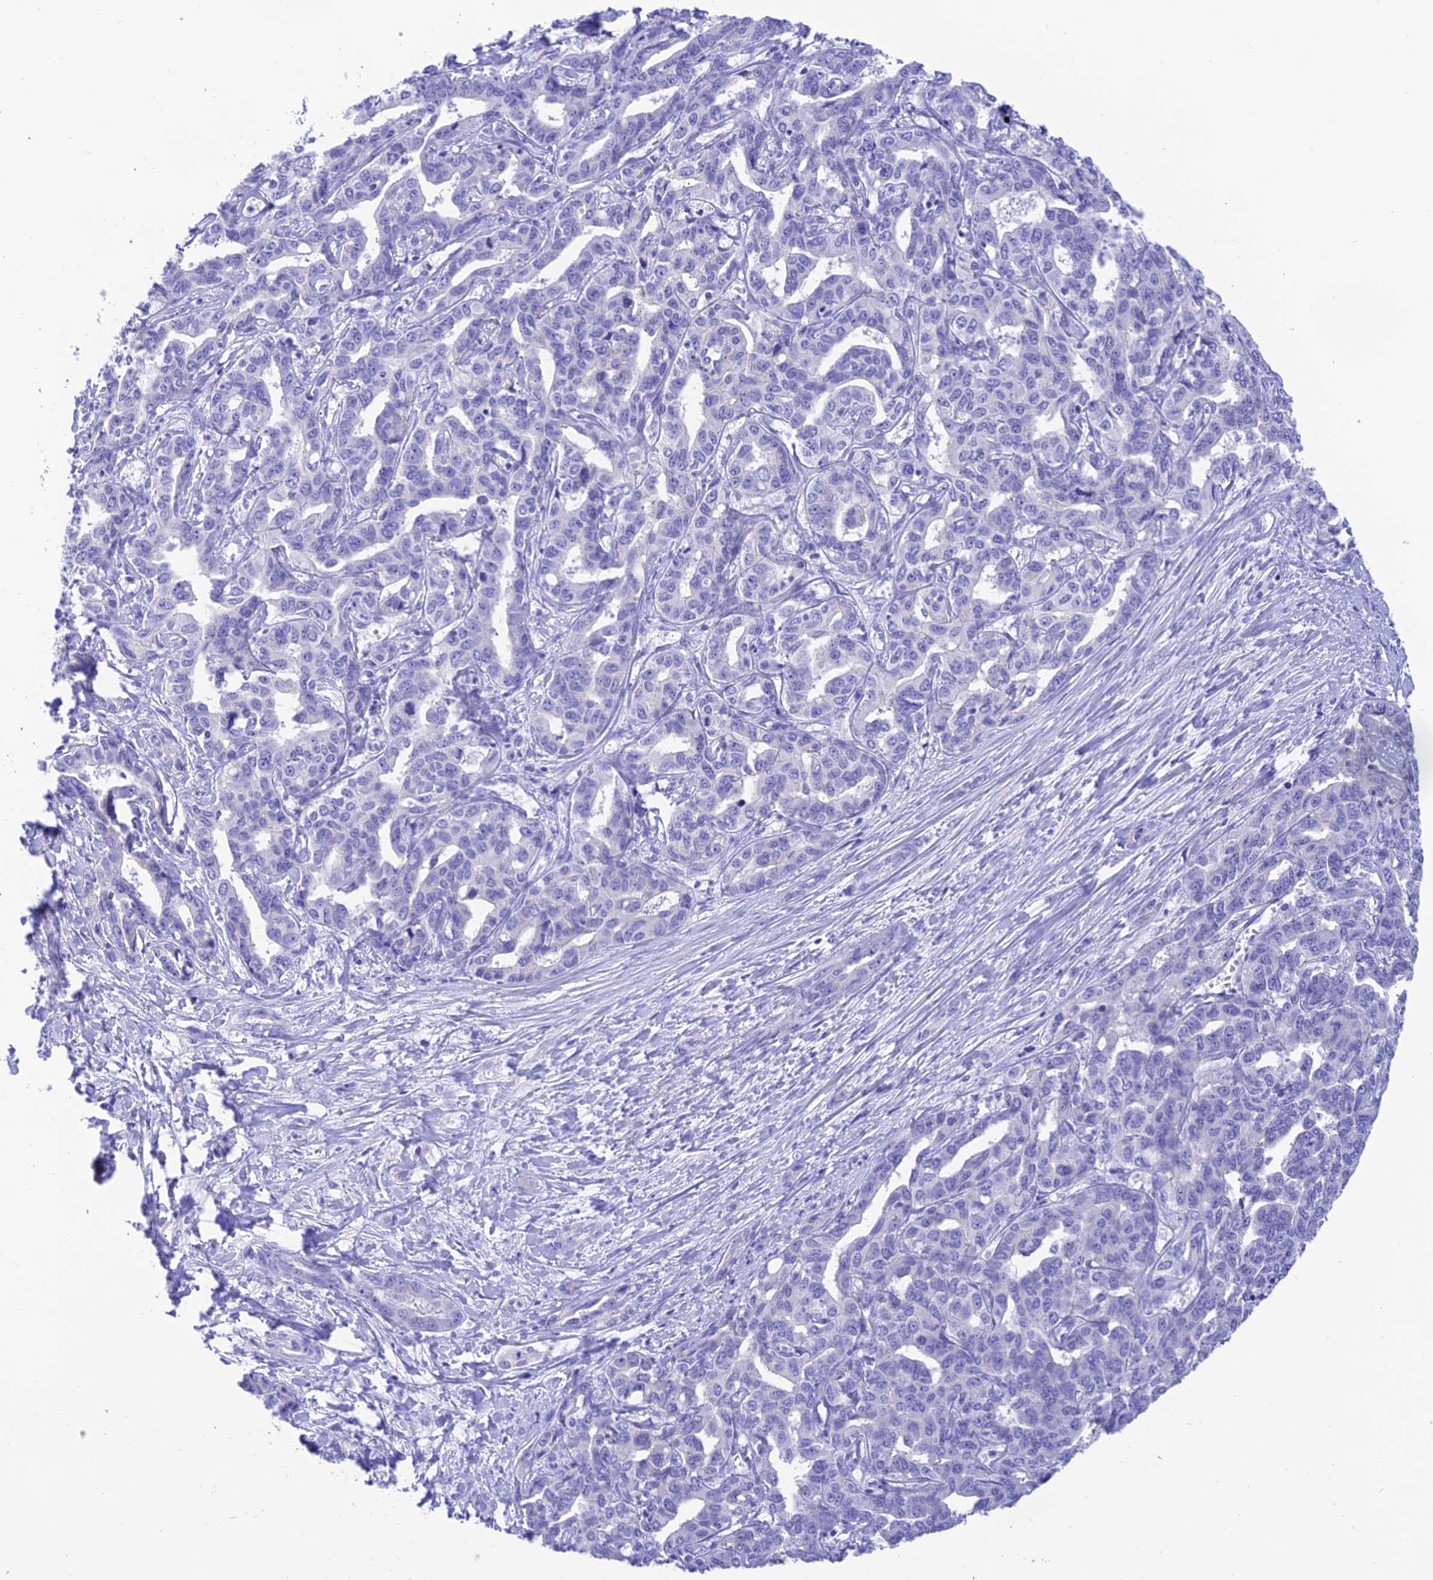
{"staining": {"intensity": "negative", "quantity": "none", "location": "none"}, "tissue": "liver cancer", "cell_type": "Tumor cells", "image_type": "cancer", "snomed": [{"axis": "morphology", "description": "Cholangiocarcinoma"}, {"axis": "topography", "description": "Liver"}], "caption": "Protein analysis of liver cancer (cholangiocarcinoma) displays no significant expression in tumor cells.", "gene": "KDELR3", "patient": {"sex": "male", "age": 59}}